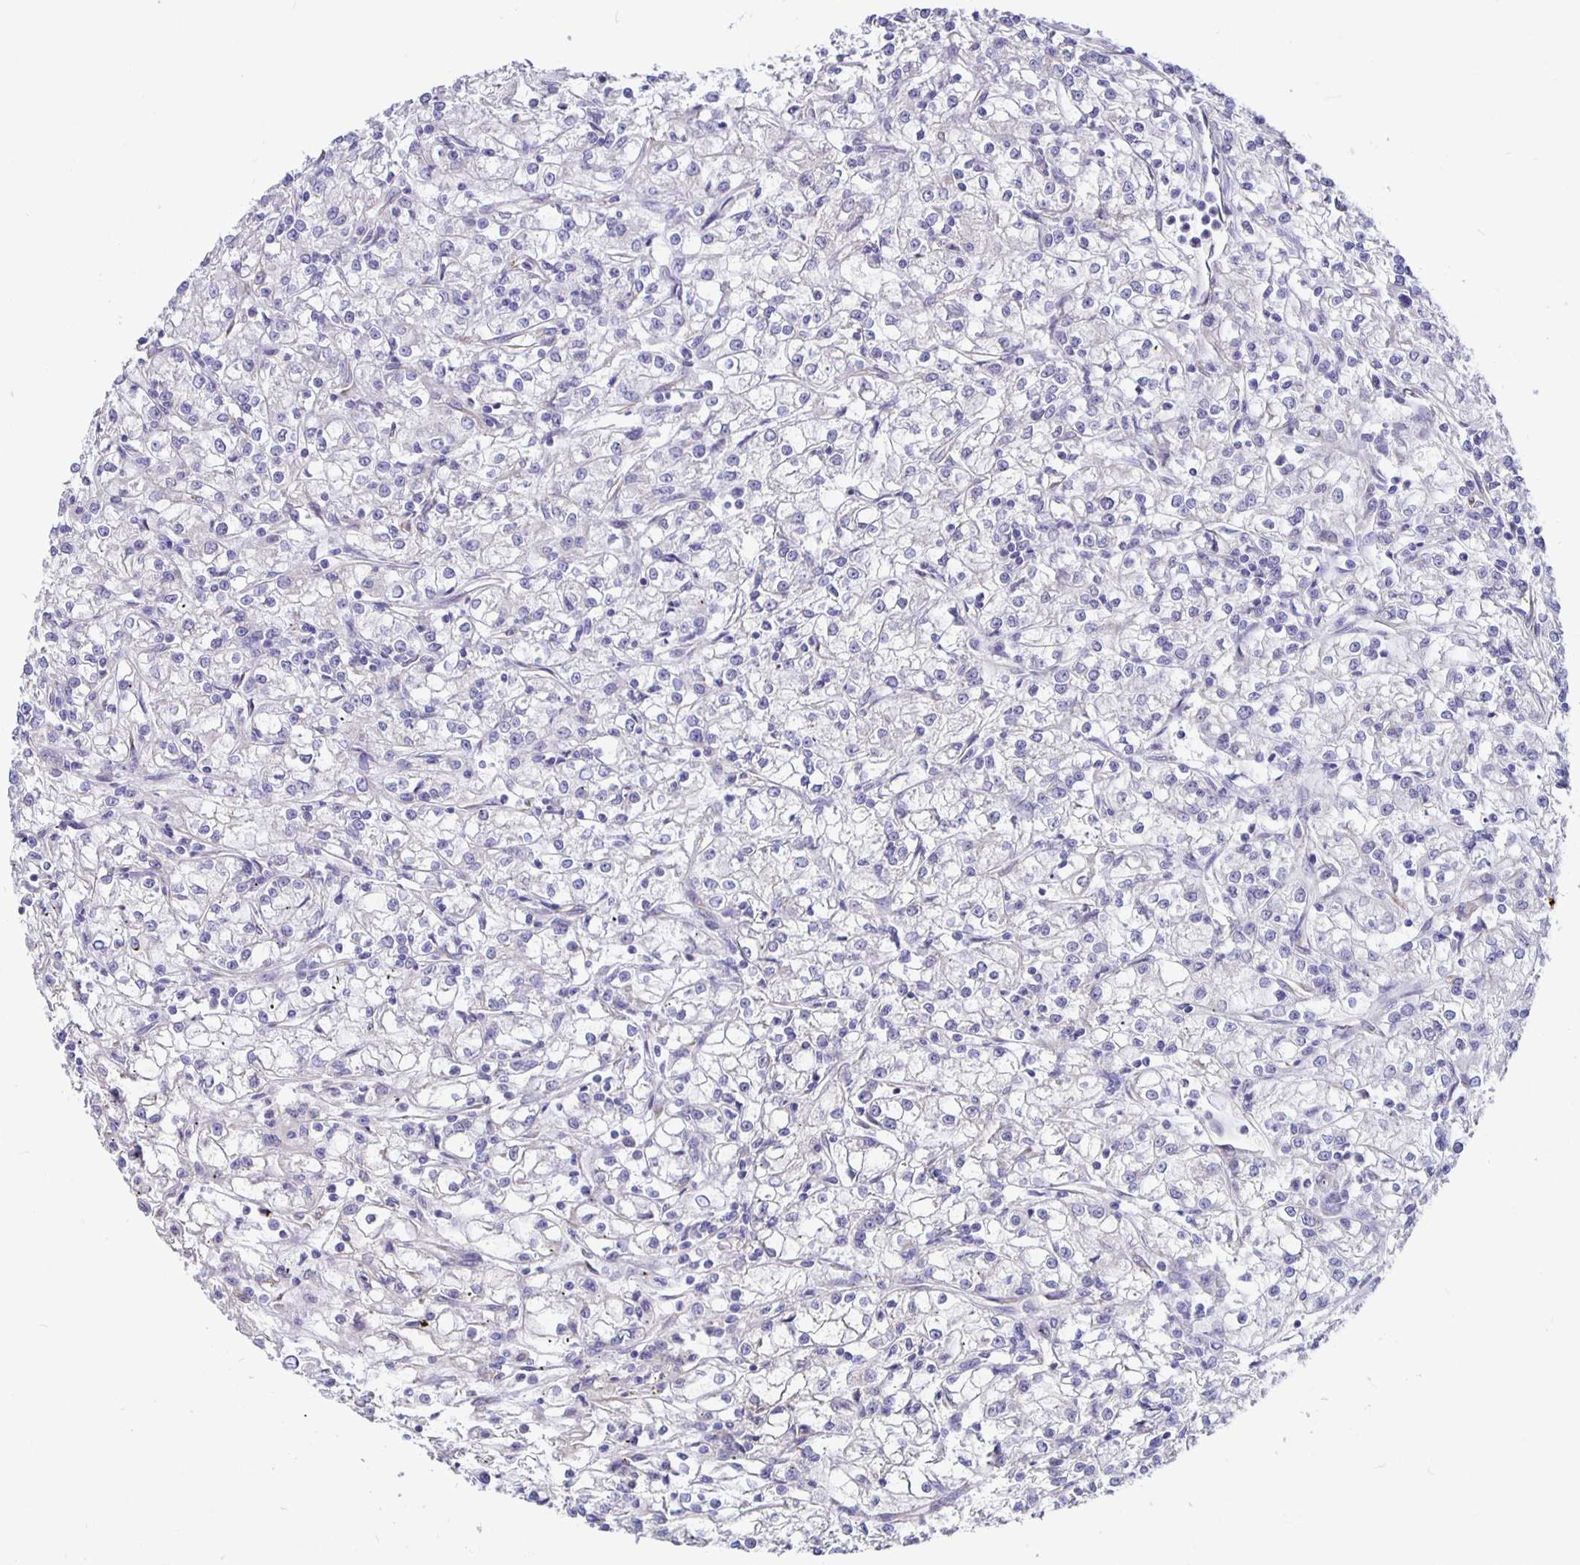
{"staining": {"intensity": "negative", "quantity": "none", "location": "none"}, "tissue": "renal cancer", "cell_type": "Tumor cells", "image_type": "cancer", "snomed": [{"axis": "morphology", "description": "Adenocarcinoma, NOS"}, {"axis": "topography", "description": "Kidney"}], "caption": "Renal adenocarcinoma stained for a protein using IHC shows no staining tumor cells.", "gene": "DNAI2", "patient": {"sex": "female", "age": 59}}